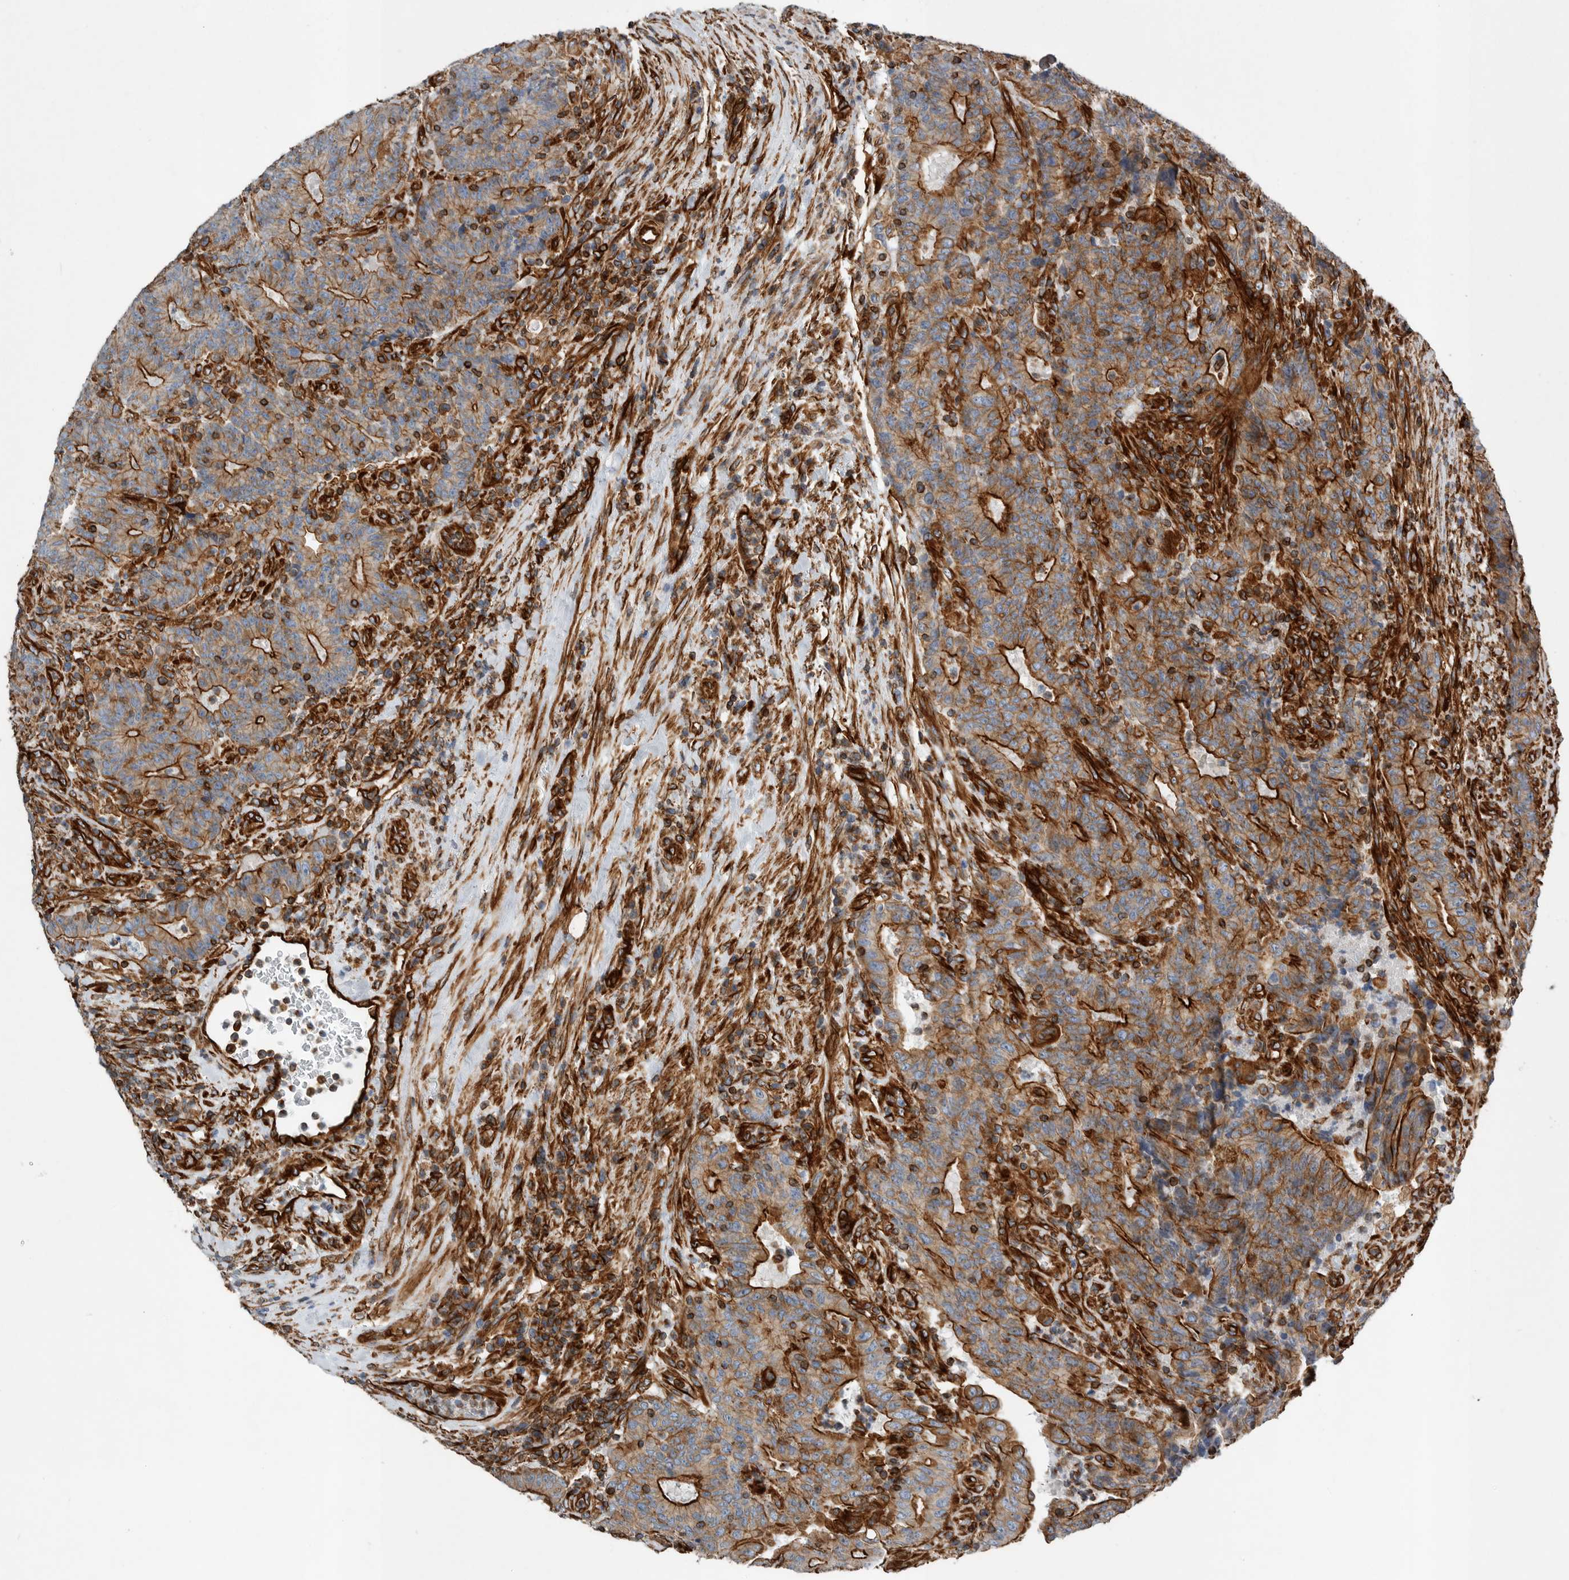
{"staining": {"intensity": "strong", "quantity": "25%-75%", "location": "cytoplasmic/membranous"}, "tissue": "colorectal cancer", "cell_type": "Tumor cells", "image_type": "cancer", "snomed": [{"axis": "morphology", "description": "Normal tissue, NOS"}, {"axis": "morphology", "description": "Adenocarcinoma, NOS"}, {"axis": "topography", "description": "Colon"}], "caption": "This is an image of IHC staining of colorectal adenocarcinoma, which shows strong expression in the cytoplasmic/membranous of tumor cells.", "gene": "PLEC", "patient": {"sex": "female", "age": 75}}